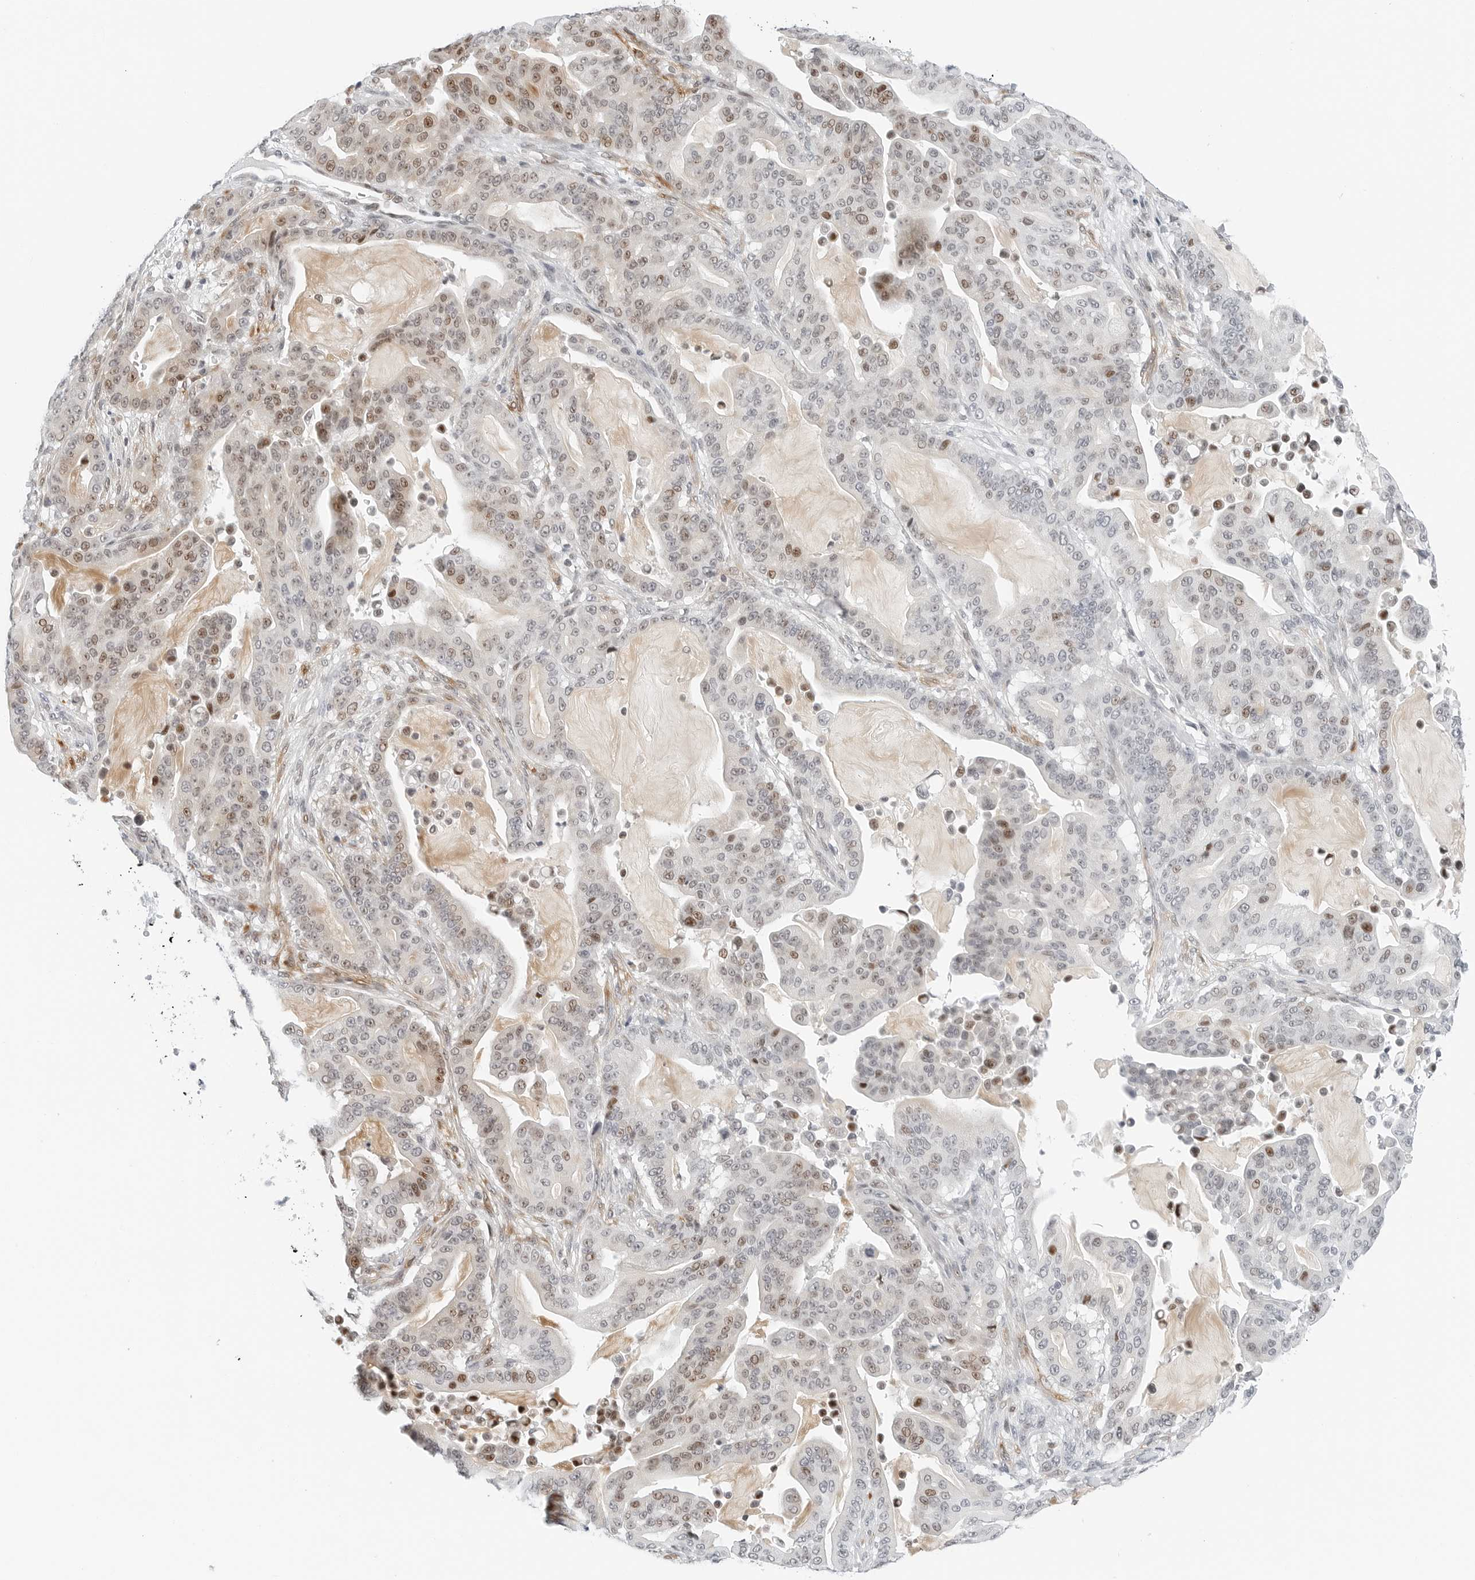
{"staining": {"intensity": "moderate", "quantity": "<25%", "location": "nuclear"}, "tissue": "pancreatic cancer", "cell_type": "Tumor cells", "image_type": "cancer", "snomed": [{"axis": "morphology", "description": "Adenocarcinoma, NOS"}, {"axis": "topography", "description": "Pancreas"}], "caption": "Immunohistochemical staining of pancreatic cancer (adenocarcinoma) shows low levels of moderate nuclear expression in about <25% of tumor cells.", "gene": "NTMT2", "patient": {"sex": "male", "age": 63}}